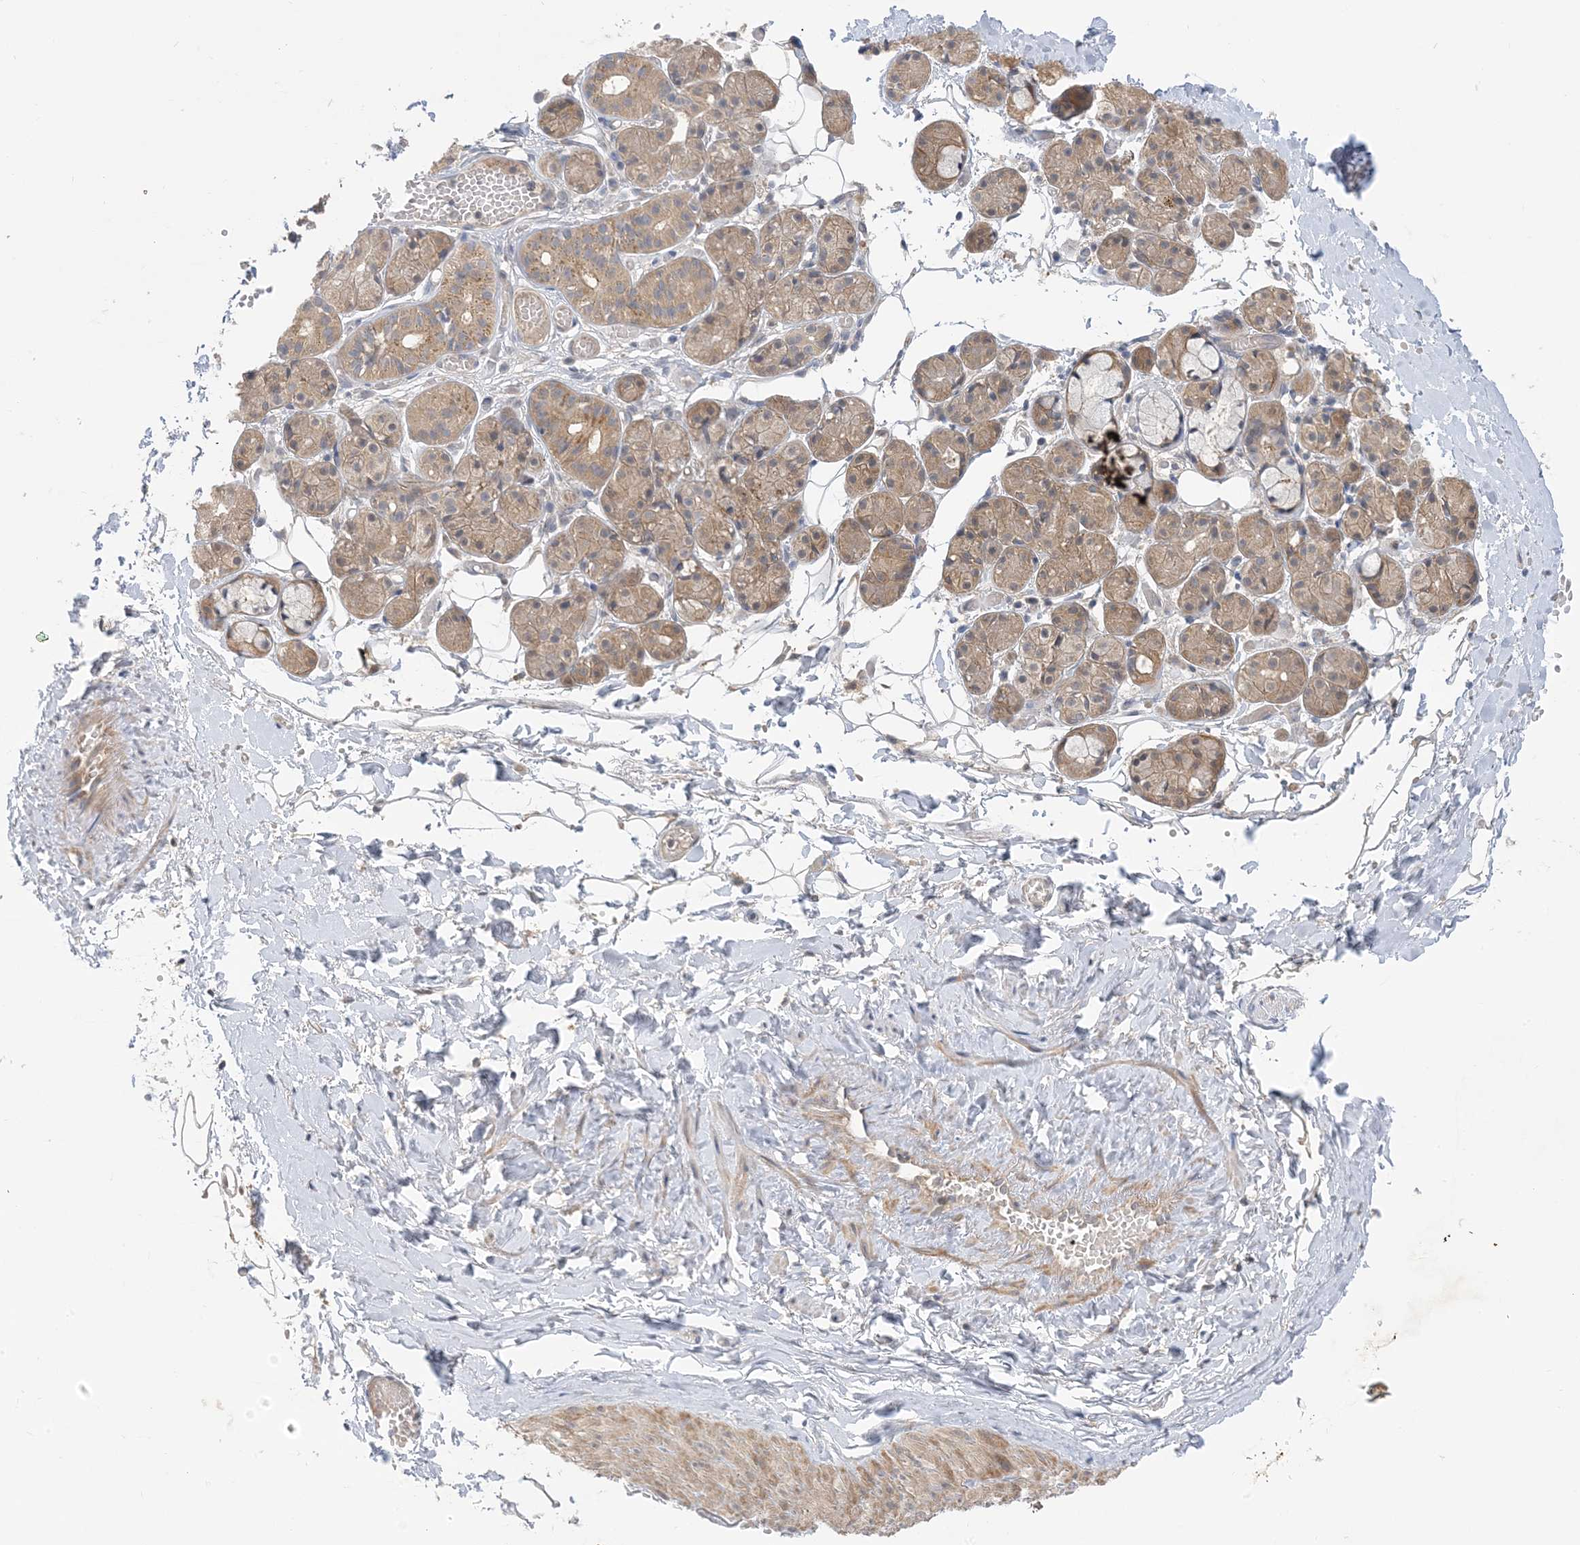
{"staining": {"intensity": "moderate", "quantity": "25%-75%", "location": "cytoplasmic/membranous"}, "tissue": "salivary gland", "cell_type": "Glandular cells", "image_type": "normal", "snomed": [{"axis": "morphology", "description": "Normal tissue, NOS"}, {"axis": "topography", "description": "Salivary gland"}], "caption": "Glandular cells exhibit medium levels of moderate cytoplasmic/membranous staining in approximately 25%-75% of cells in unremarkable salivary gland.", "gene": "WDR26", "patient": {"sex": "male", "age": 63}}